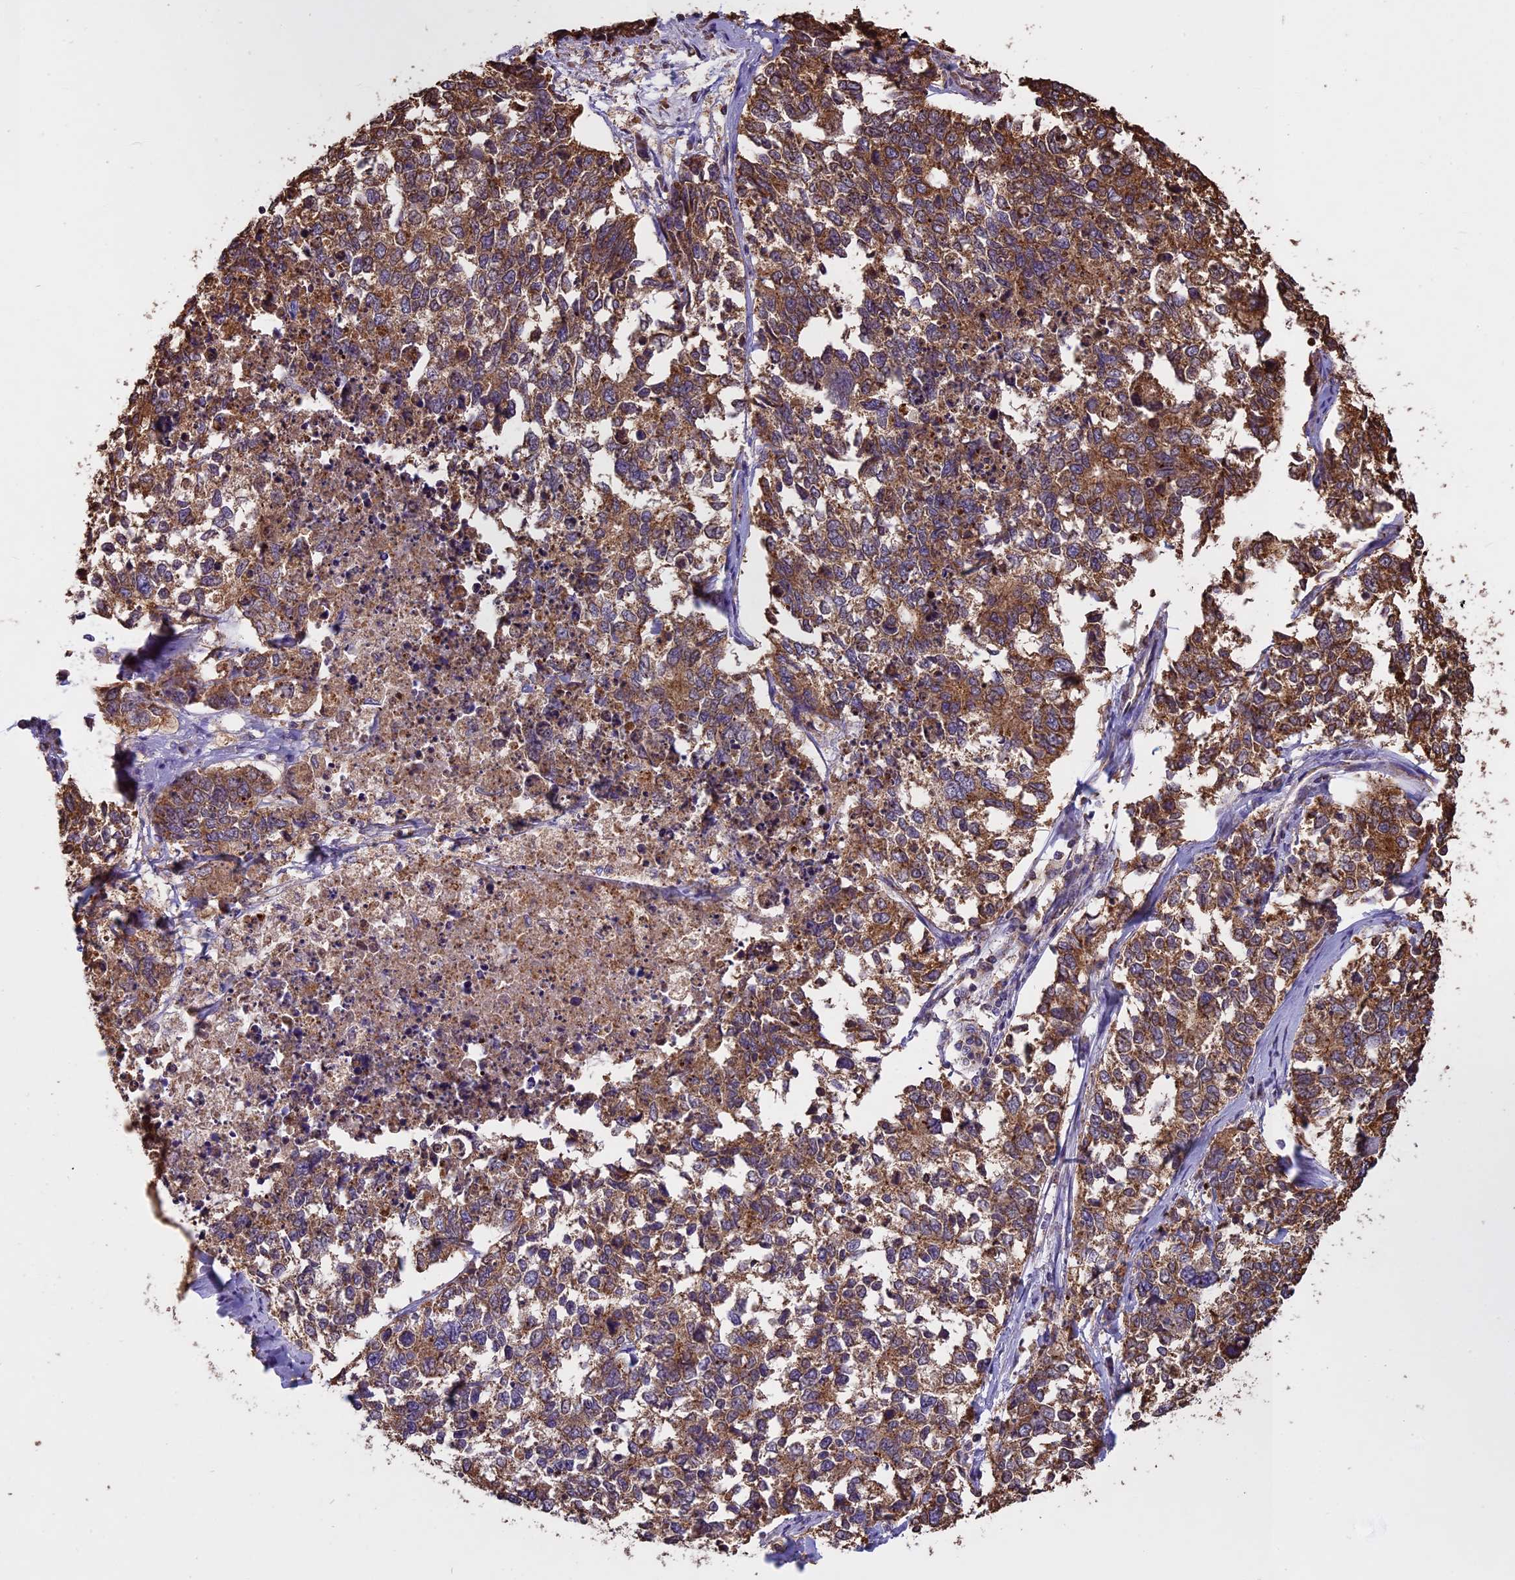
{"staining": {"intensity": "moderate", "quantity": ">75%", "location": "cytoplasmic/membranous"}, "tissue": "cervical cancer", "cell_type": "Tumor cells", "image_type": "cancer", "snomed": [{"axis": "morphology", "description": "Squamous cell carcinoma, NOS"}, {"axis": "topography", "description": "Cervix"}], "caption": "DAB immunohistochemical staining of cervical squamous cell carcinoma demonstrates moderate cytoplasmic/membranous protein expression in approximately >75% of tumor cells.", "gene": "CHMP2A", "patient": {"sex": "female", "age": 63}}